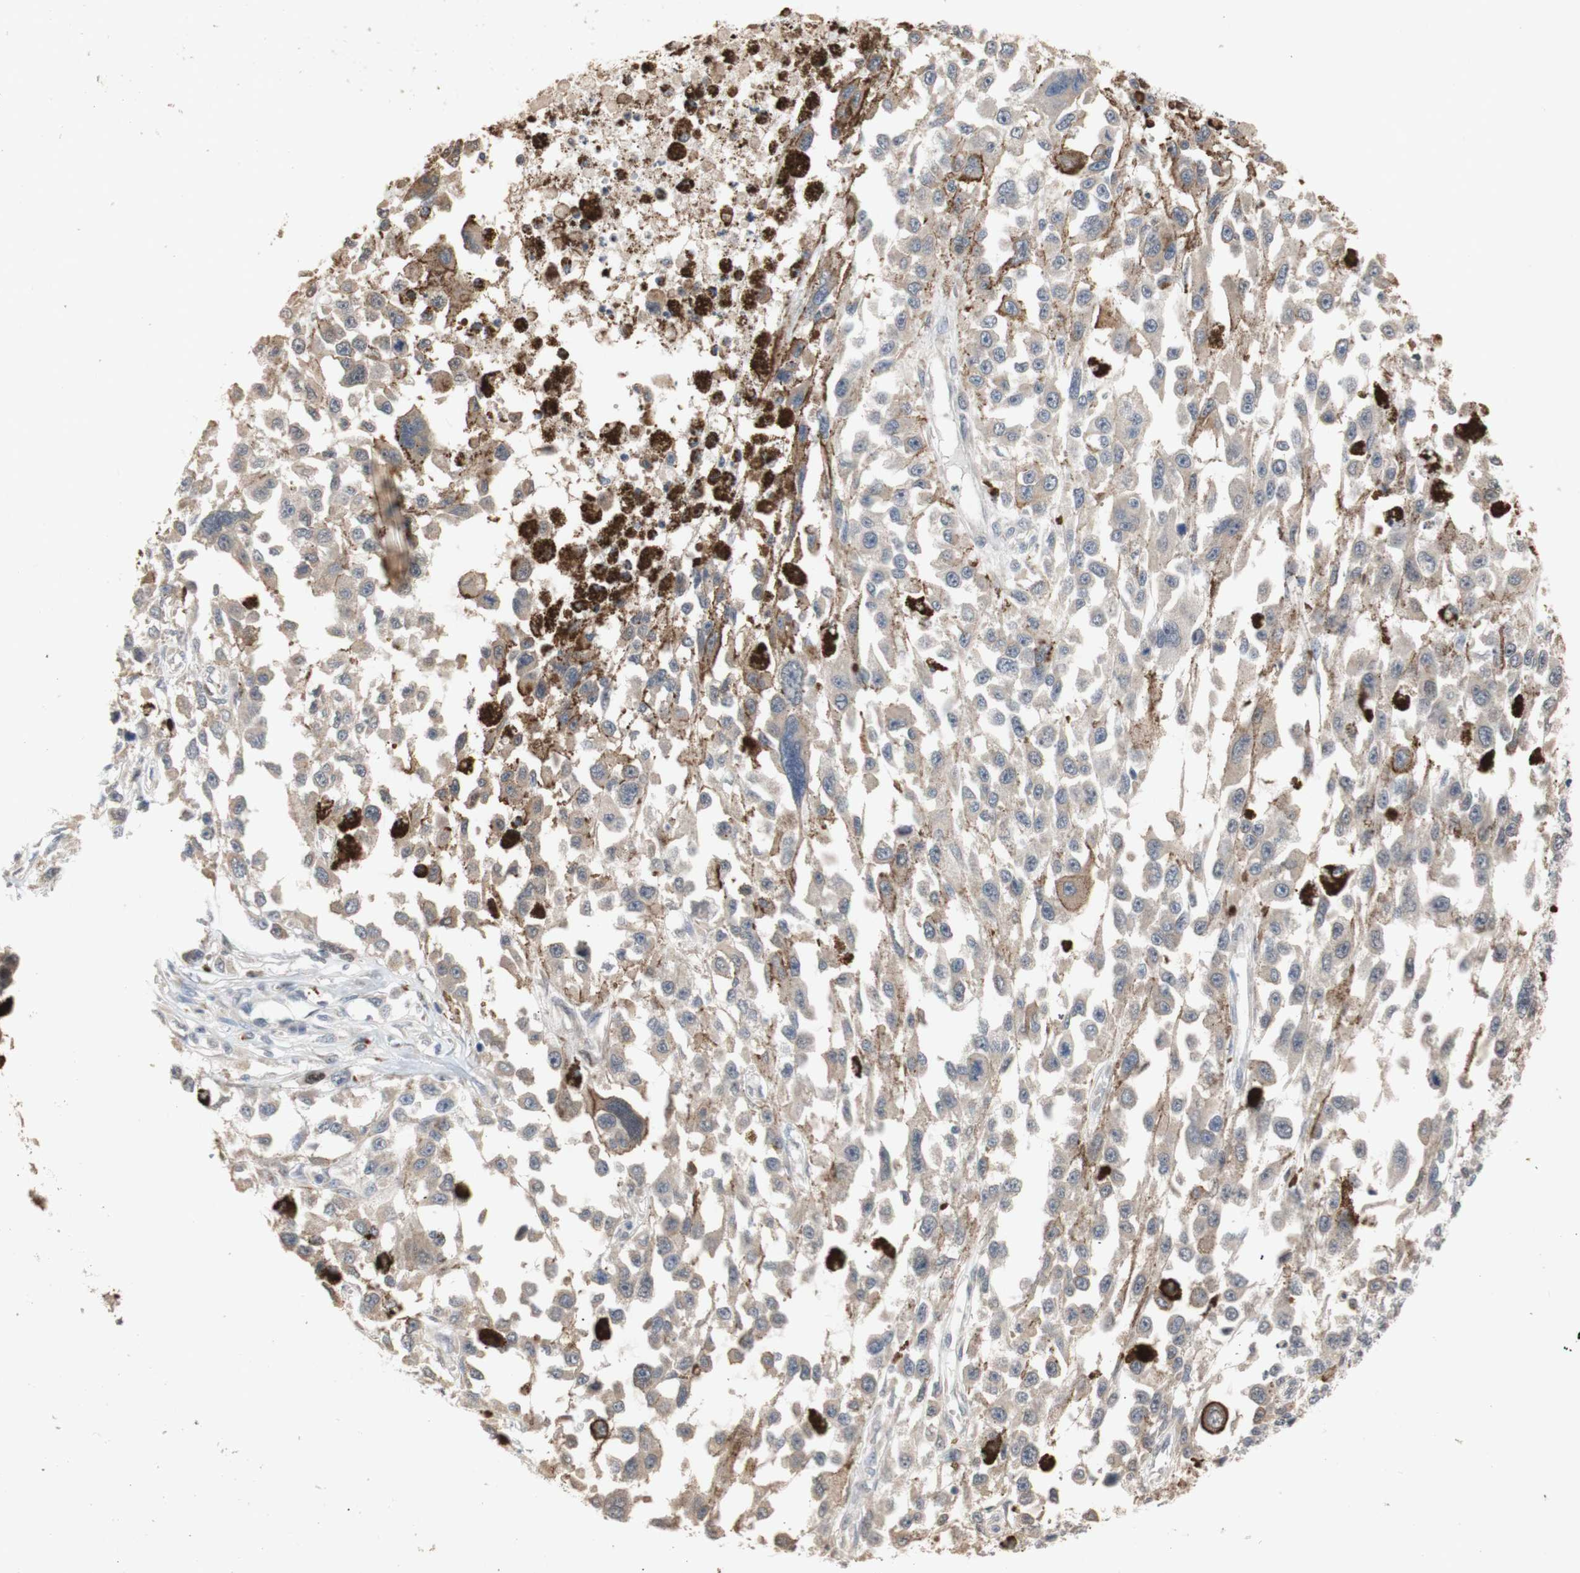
{"staining": {"intensity": "weak", "quantity": ">75%", "location": "cytoplasmic/membranous"}, "tissue": "melanoma", "cell_type": "Tumor cells", "image_type": "cancer", "snomed": [{"axis": "morphology", "description": "Malignant melanoma, Metastatic site"}, {"axis": "topography", "description": "Lymph node"}], "caption": "Immunohistochemistry micrograph of human melanoma stained for a protein (brown), which reveals low levels of weak cytoplasmic/membranous expression in approximately >75% of tumor cells.", "gene": "FOSB", "patient": {"sex": "male", "age": 59}}